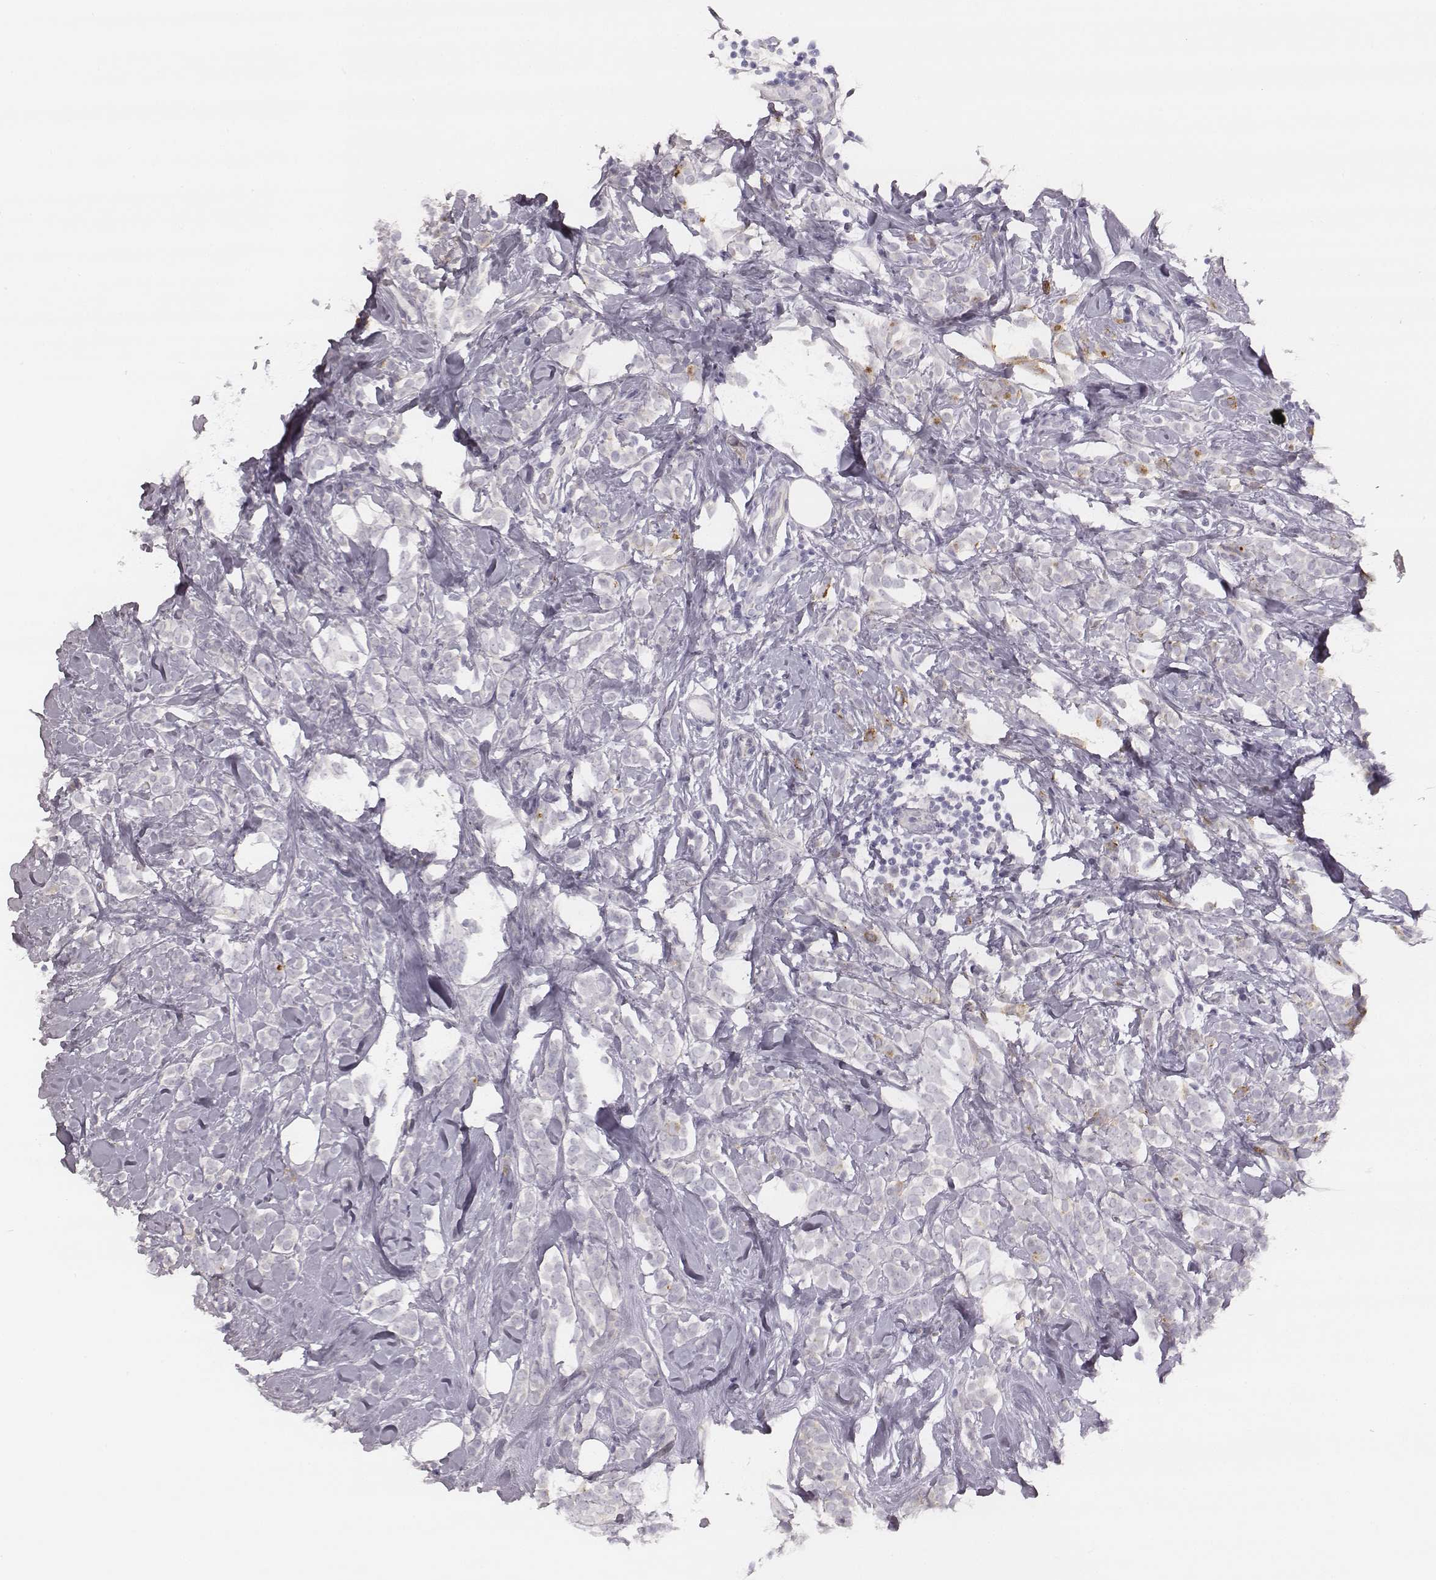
{"staining": {"intensity": "negative", "quantity": "none", "location": "none"}, "tissue": "breast cancer", "cell_type": "Tumor cells", "image_type": "cancer", "snomed": [{"axis": "morphology", "description": "Lobular carcinoma"}, {"axis": "topography", "description": "Breast"}], "caption": "Breast lobular carcinoma stained for a protein using IHC displays no positivity tumor cells.", "gene": "KCNJ12", "patient": {"sex": "female", "age": 49}}